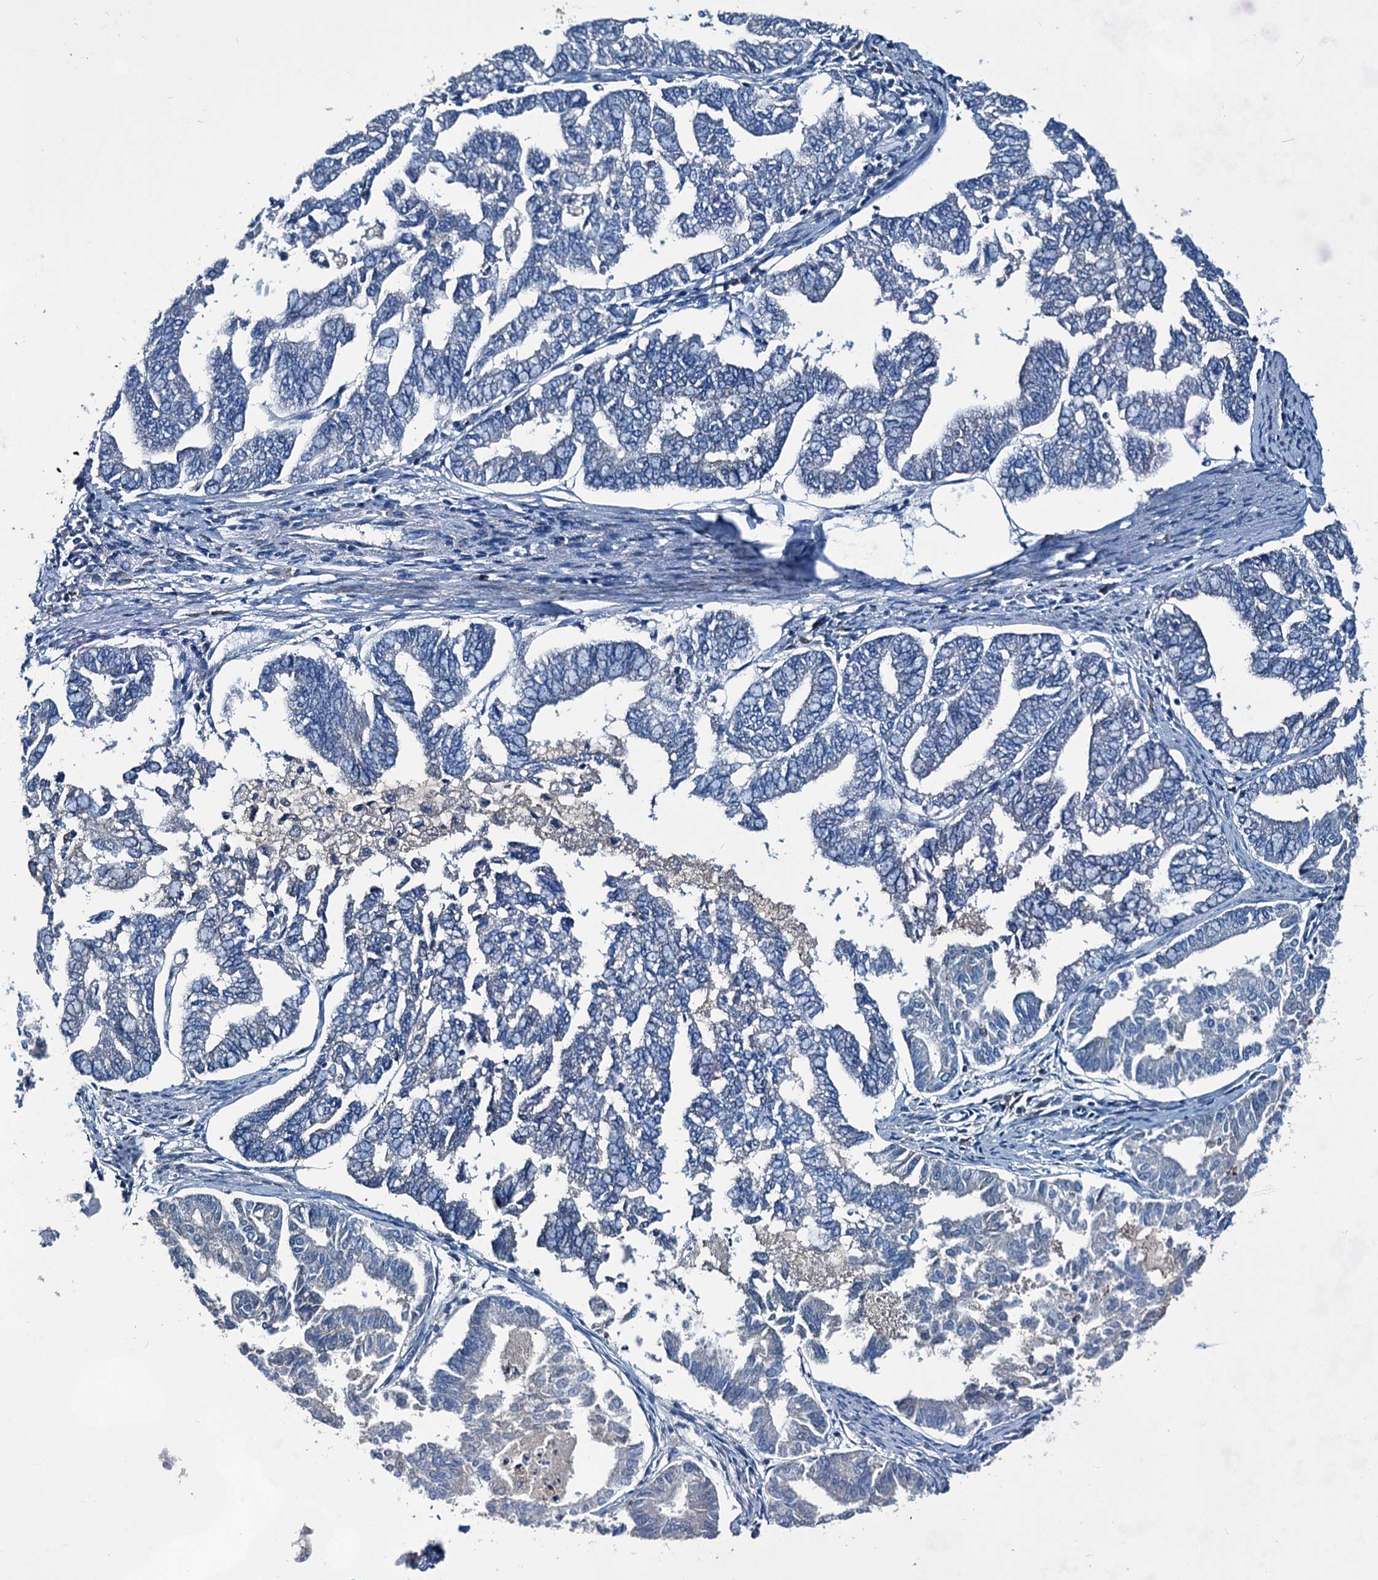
{"staining": {"intensity": "negative", "quantity": "none", "location": "none"}, "tissue": "endometrial cancer", "cell_type": "Tumor cells", "image_type": "cancer", "snomed": [{"axis": "morphology", "description": "Adenocarcinoma, NOS"}, {"axis": "topography", "description": "Endometrium"}], "caption": "Immunohistochemistry image of adenocarcinoma (endometrial) stained for a protein (brown), which demonstrates no staining in tumor cells.", "gene": "TTC17", "patient": {"sex": "female", "age": 79}}